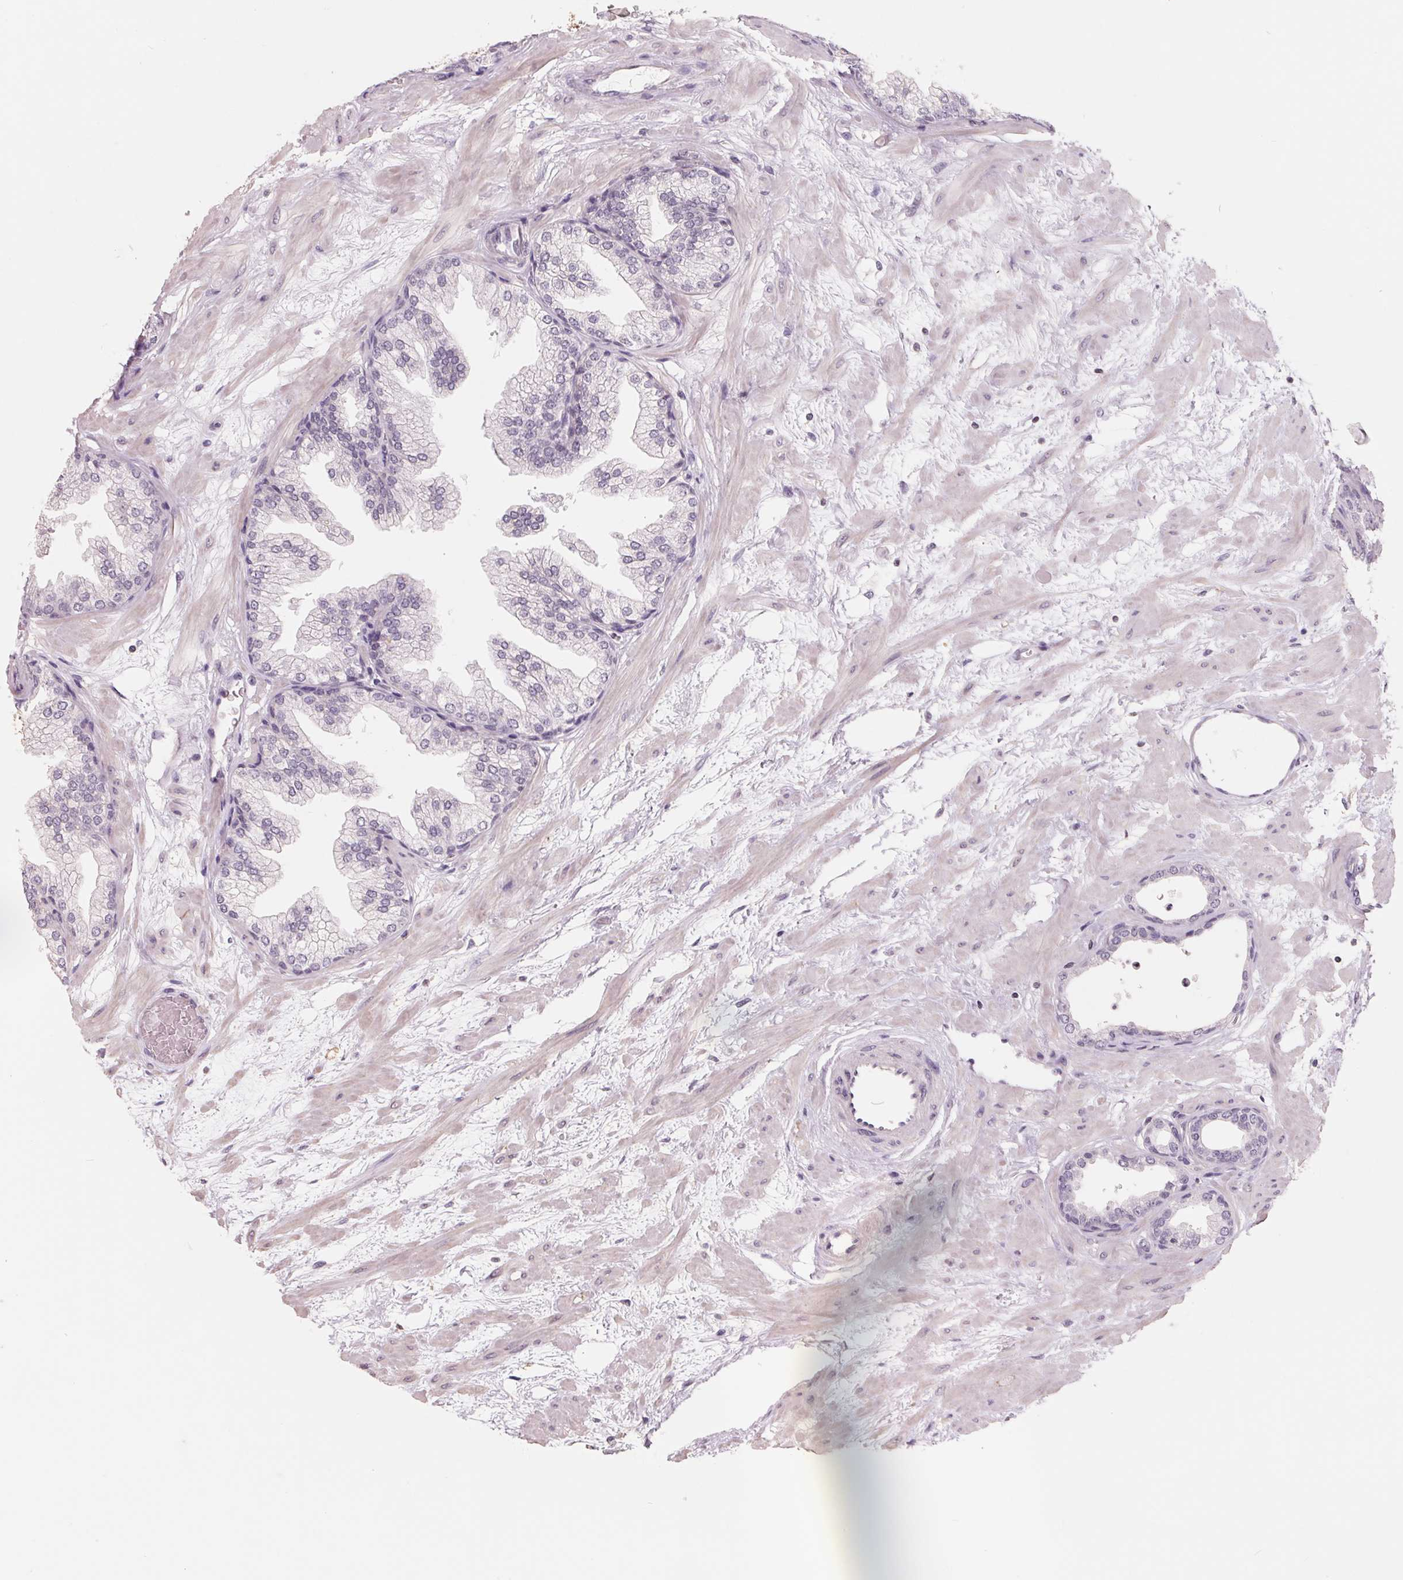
{"staining": {"intensity": "negative", "quantity": "none", "location": "none"}, "tissue": "prostate", "cell_type": "Glandular cells", "image_type": "normal", "snomed": [{"axis": "morphology", "description": "Normal tissue, NOS"}, {"axis": "topography", "description": "Prostate"}], "caption": "This micrograph is of unremarkable prostate stained with immunohistochemistry (IHC) to label a protein in brown with the nuclei are counter-stained blue. There is no expression in glandular cells. (DAB (3,3'-diaminobenzidine) immunohistochemistry (IHC) with hematoxylin counter stain).", "gene": "FTCD", "patient": {"sex": "male", "age": 37}}